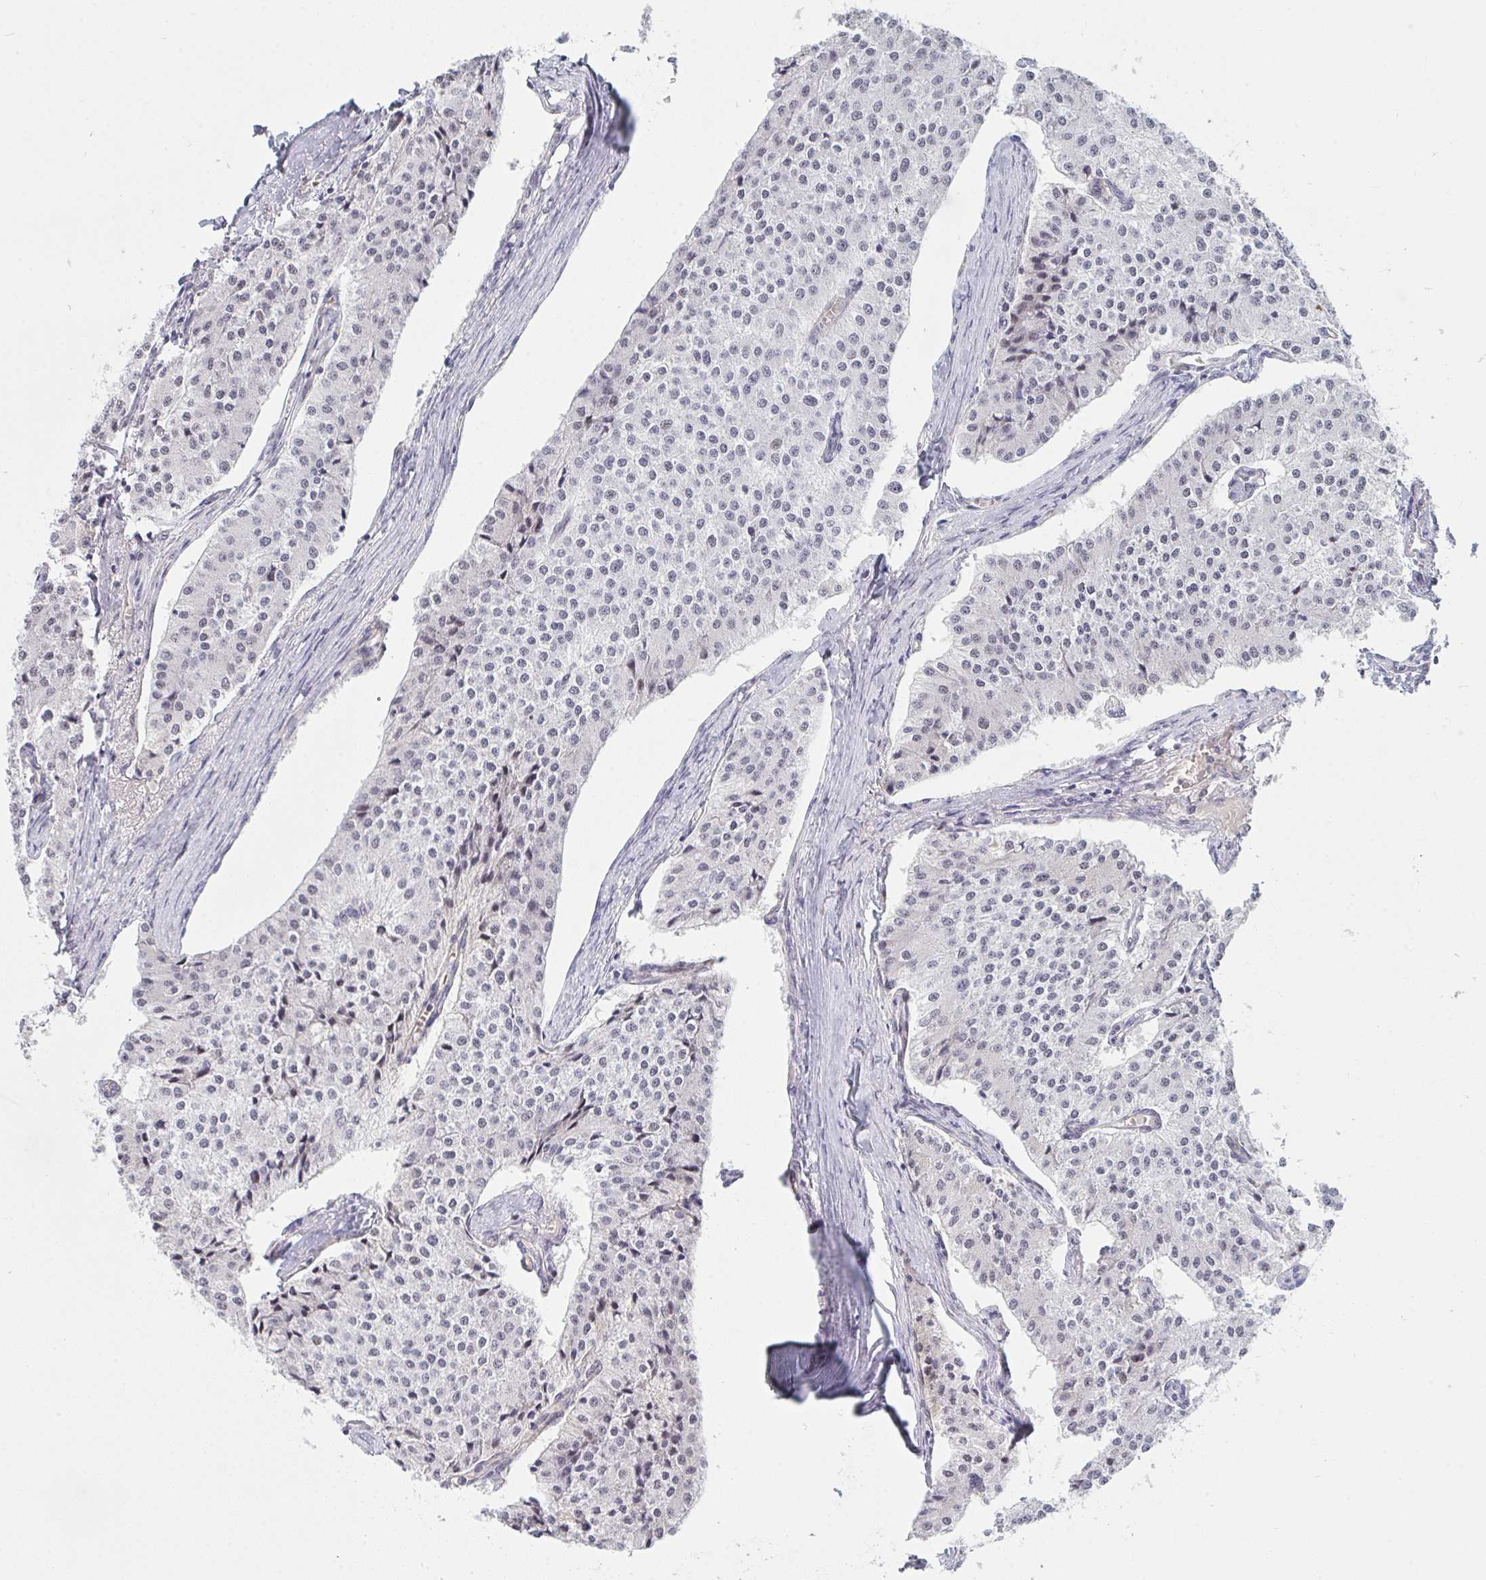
{"staining": {"intensity": "negative", "quantity": "none", "location": "none"}, "tissue": "carcinoid", "cell_type": "Tumor cells", "image_type": "cancer", "snomed": [{"axis": "morphology", "description": "Carcinoid, malignant, NOS"}, {"axis": "topography", "description": "Colon"}], "caption": "High magnification brightfield microscopy of malignant carcinoid stained with DAB (3,3'-diaminobenzidine) (brown) and counterstained with hematoxylin (blue): tumor cells show no significant positivity.", "gene": "DSCAML1", "patient": {"sex": "female", "age": 52}}